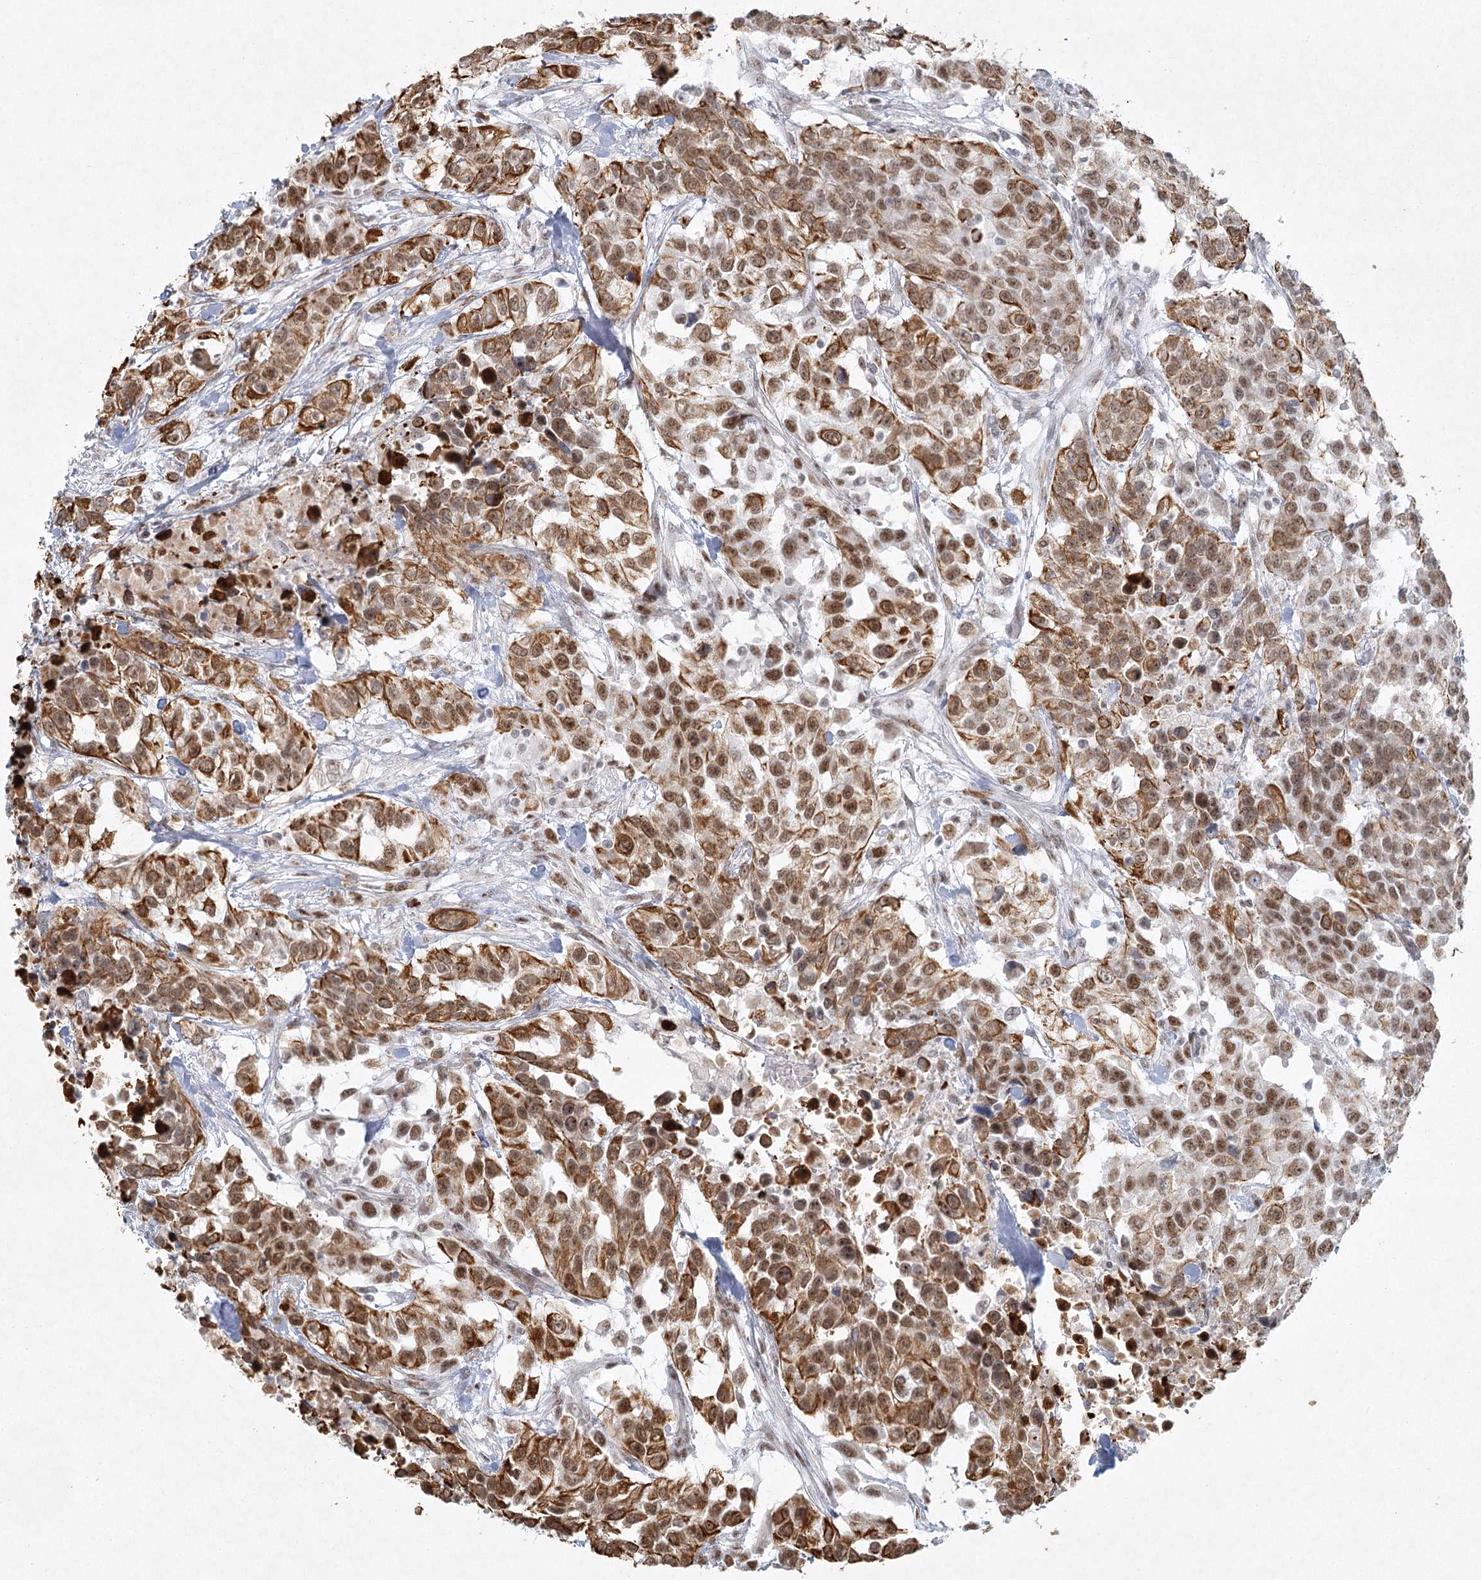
{"staining": {"intensity": "strong", "quantity": ">75%", "location": "cytoplasmic/membranous,nuclear"}, "tissue": "urothelial cancer", "cell_type": "Tumor cells", "image_type": "cancer", "snomed": [{"axis": "morphology", "description": "Urothelial carcinoma, High grade"}, {"axis": "topography", "description": "Urinary bladder"}], "caption": "Immunohistochemical staining of human urothelial cancer displays strong cytoplasmic/membranous and nuclear protein expression in approximately >75% of tumor cells.", "gene": "U2SURP", "patient": {"sex": "female", "age": 80}}